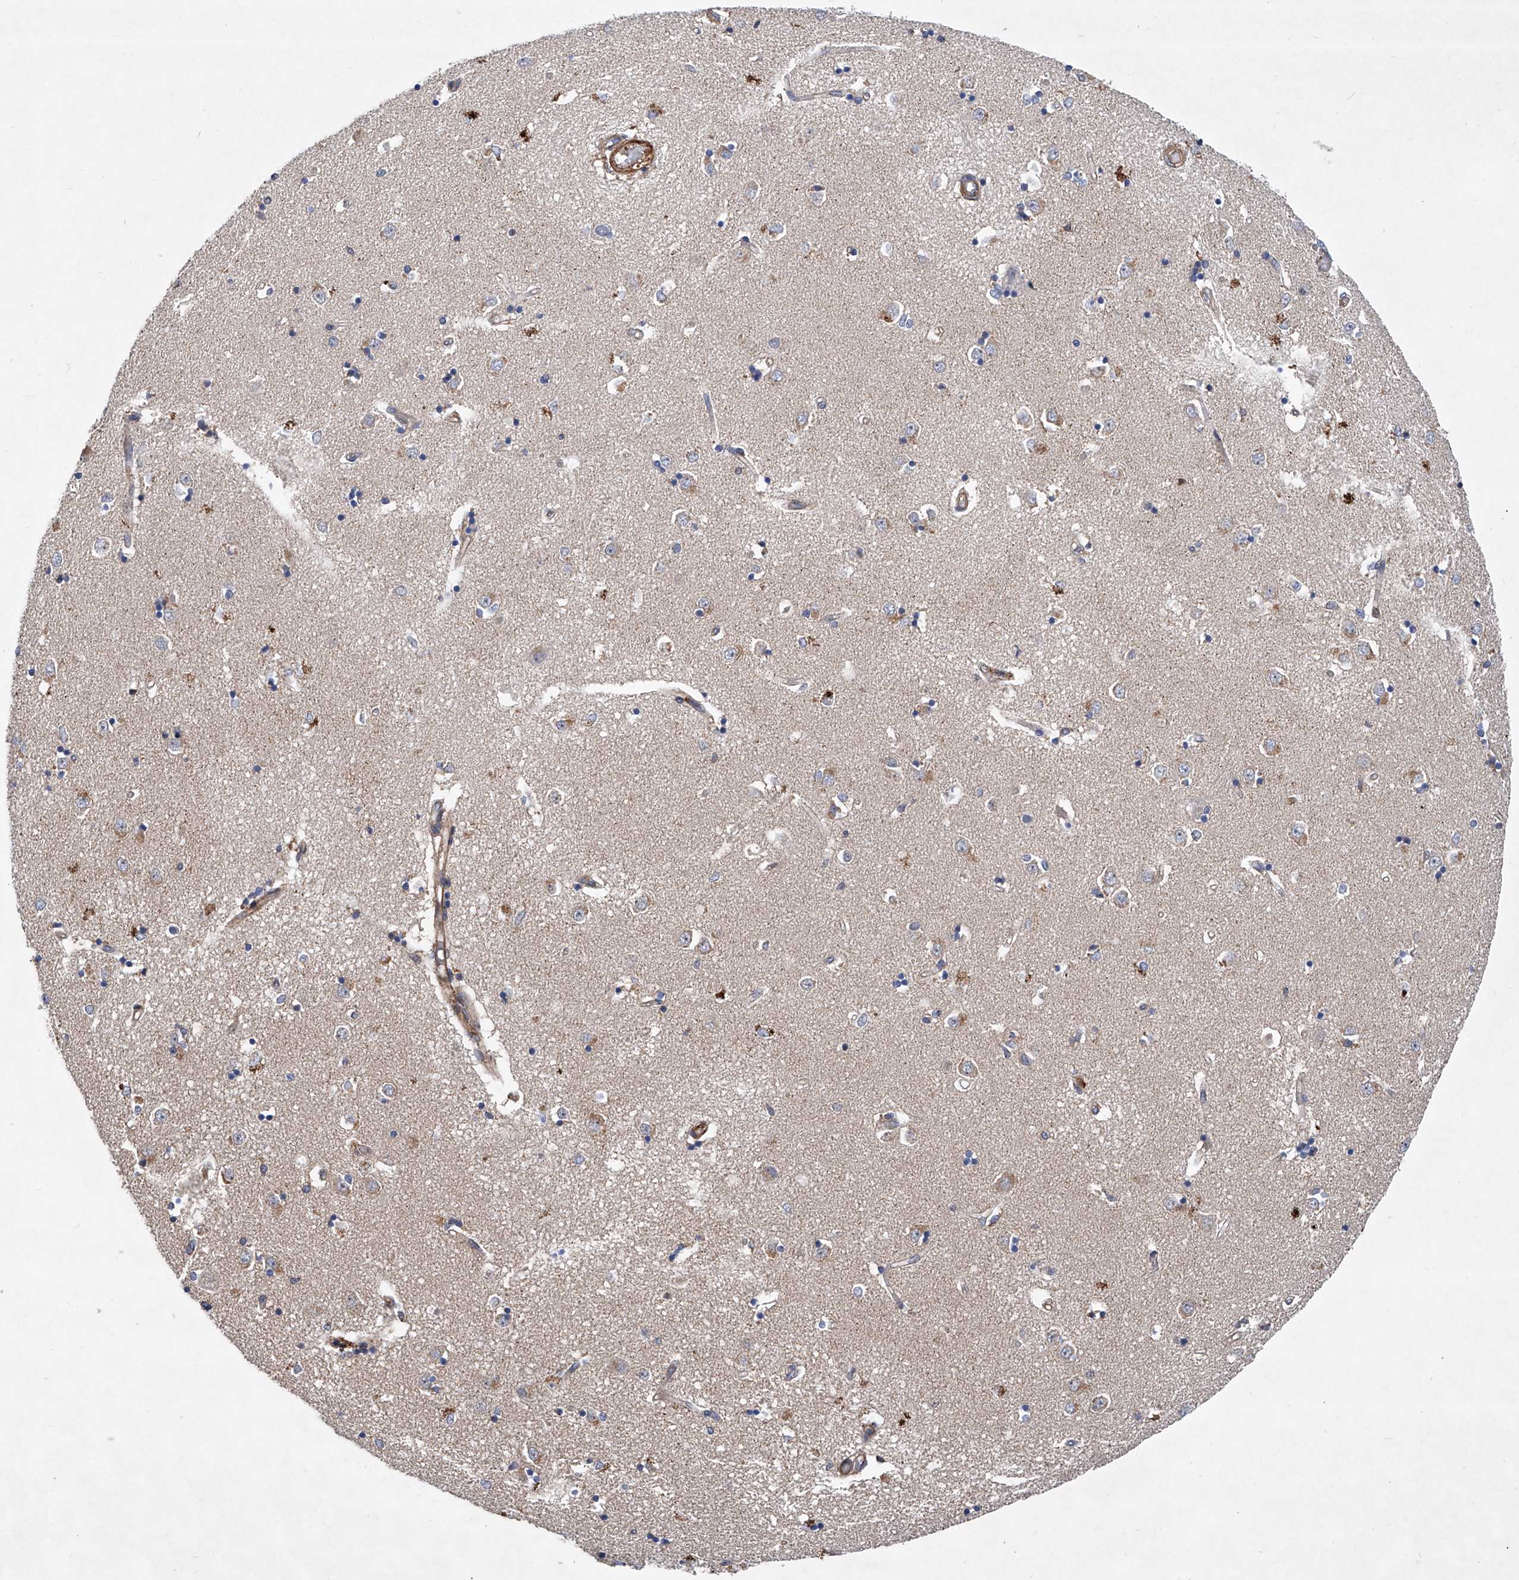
{"staining": {"intensity": "negative", "quantity": "none", "location": "none"}, "tissue": "caudate", "cell_type": "Glial cells", "image_type": "normal", "snomed": [{"axis": "morphology", "description": "Normal tissue, NOS"}, {"axis": "topography", "description": "Lateral ventricle wall"}], "caption": "Immunohistochemistry micrograph of unremarkable caudate: caudate stained with DAB reveals no significant protein positivity in glial cells. (DAB IHC with hematoxylin counter stain).", "gene": "NT5C3A", "patient": {"sex": "male", "age": 45}}